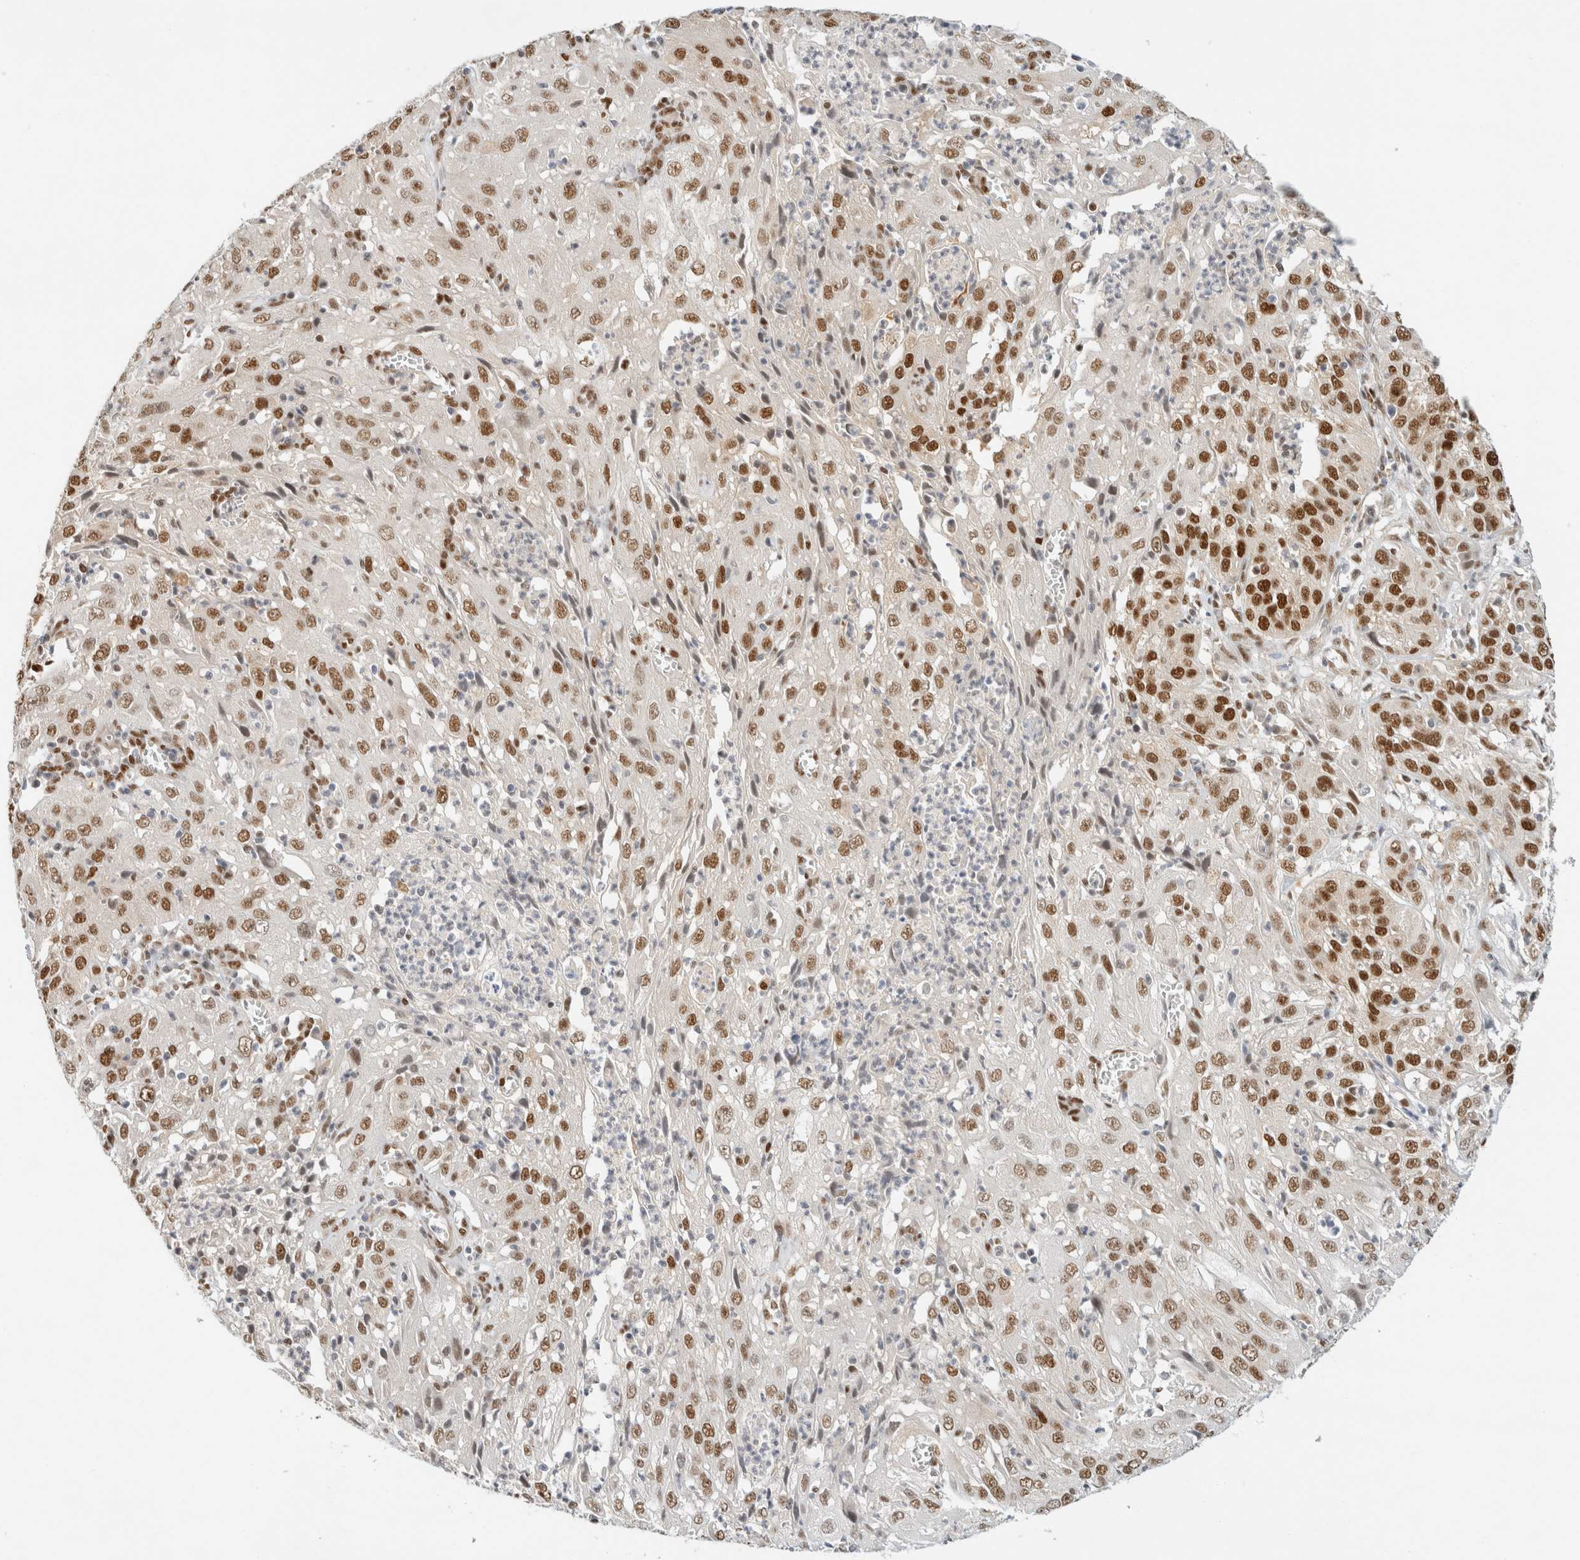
{"staining": {"intensity": "strong", "quantity": ">75%", "location": "nuclear"}, "tissue": "cervical cancer", "cell_type": "Tumor cells", "image_type": "cancer", "snomed": [{"axis": "morphology", "description": "Squamous cell carcinoma, NOS"}, {"axis": "topography", "description": "Cervix"}], "caption": "This histopathology image displays immunohistochemistry (IHC) staining of human cervical cancer, with high strong nuclear positivity in approximately >75% of tumor cells.", "gene": "ZNF768", "patient": {"sex": "female", "age": 32}}